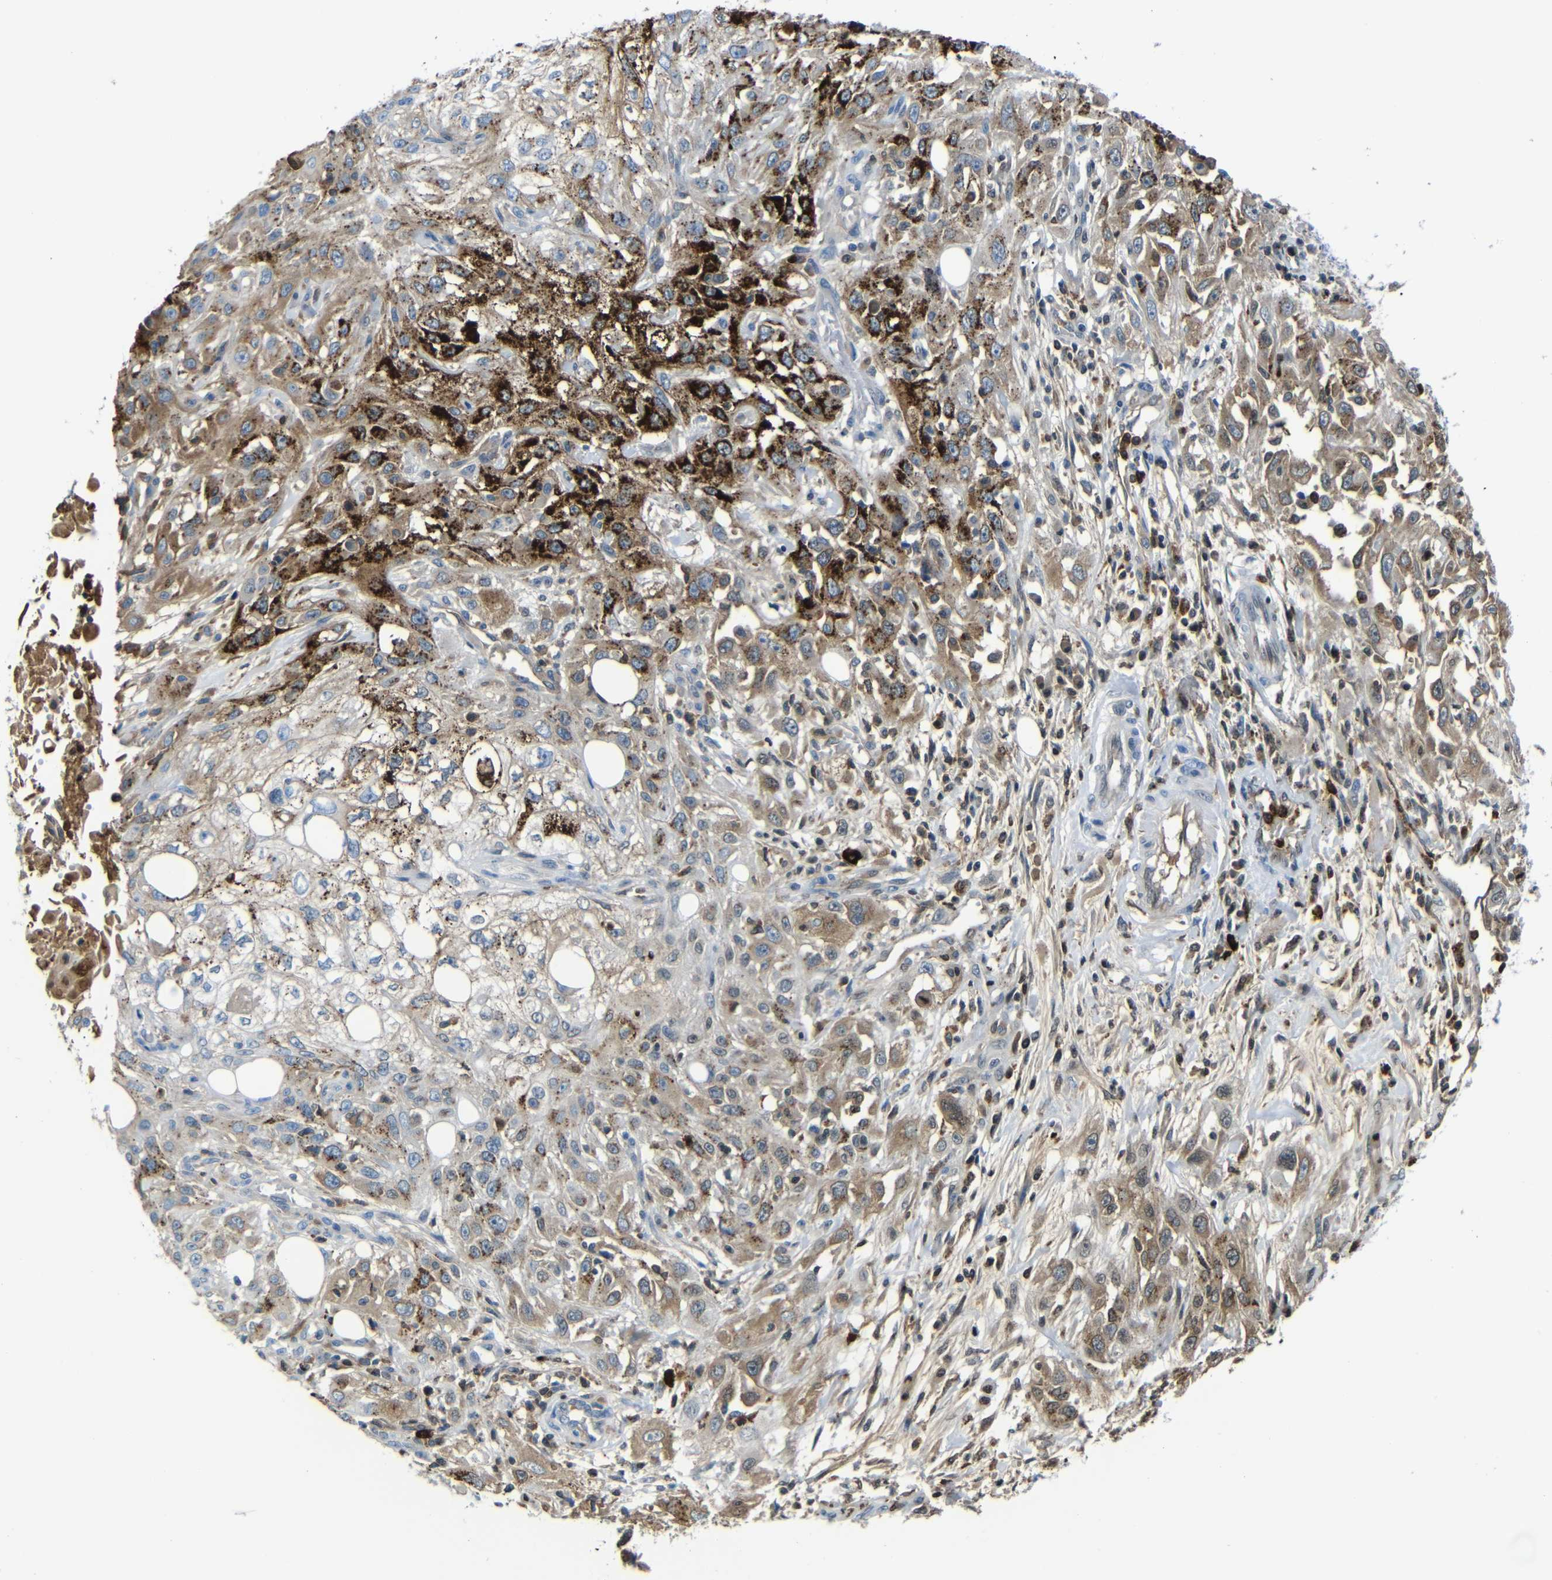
{"staining": {"intensity": "moderate", "quantity": "25%-75%", "location": "cytoplasmic/membranous"}, "tissue": "skin cancer", "cell_type": "Tumor cells", "image_type": "cancer", "snomed": [{"axis": "morphology", "description": "Squamous cell carcinoma, NOS"}, {"axis": "topography", "description": "Skin"}], "caption": "Tumor cells reveal medium levels of moderate cytoplasmic/membranous staining in approximately 25%-75% of cells in skin cancer.", "gene": "SERPINA1", "patient": {"sex": "male", "age": 75}}